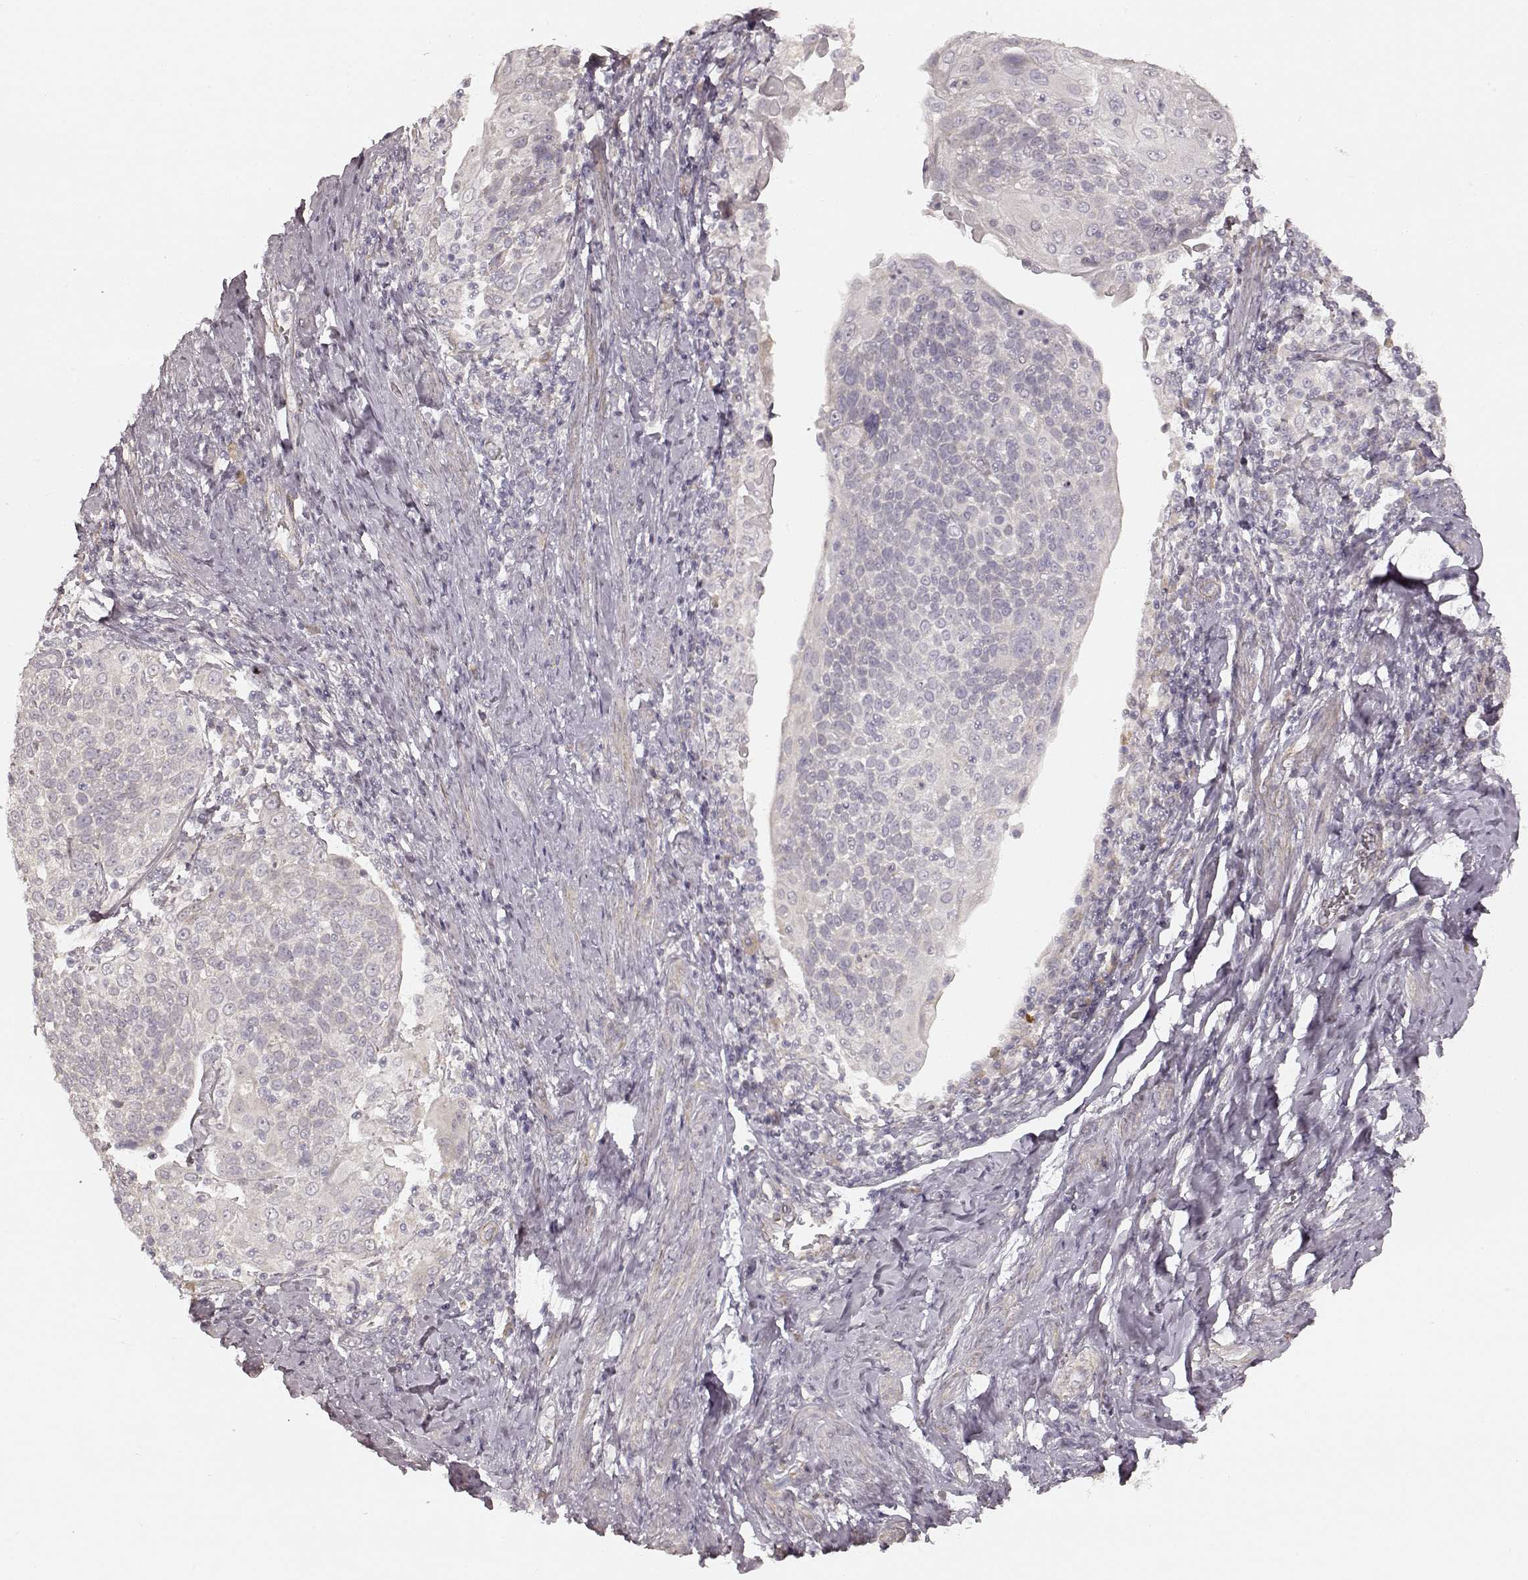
{"staining": {"intensity": "negative", "quantity": "none", "location": "none"}, "tissue": "cervical cancer", "cell_type": "Tumor cells", "image_type": "cancer", "snomed": [{"axis": "morphology", "description": "Squamous cell carcinoma, NOS"}, {"axis": "topography", "description": "Cervix"}], "caption": "DAB immunohistochemical staining of cervical squamous cell carcinoma exhibits no significant positivity in tumor cells. (Stains: DAB immunohistochemistry (IHC) with hematoxylin counter stain, Microscopy: brightfield microscopy at high magnification).", "gene": "KCNJ9", "patient": {"sex": "female", "age": 61}}